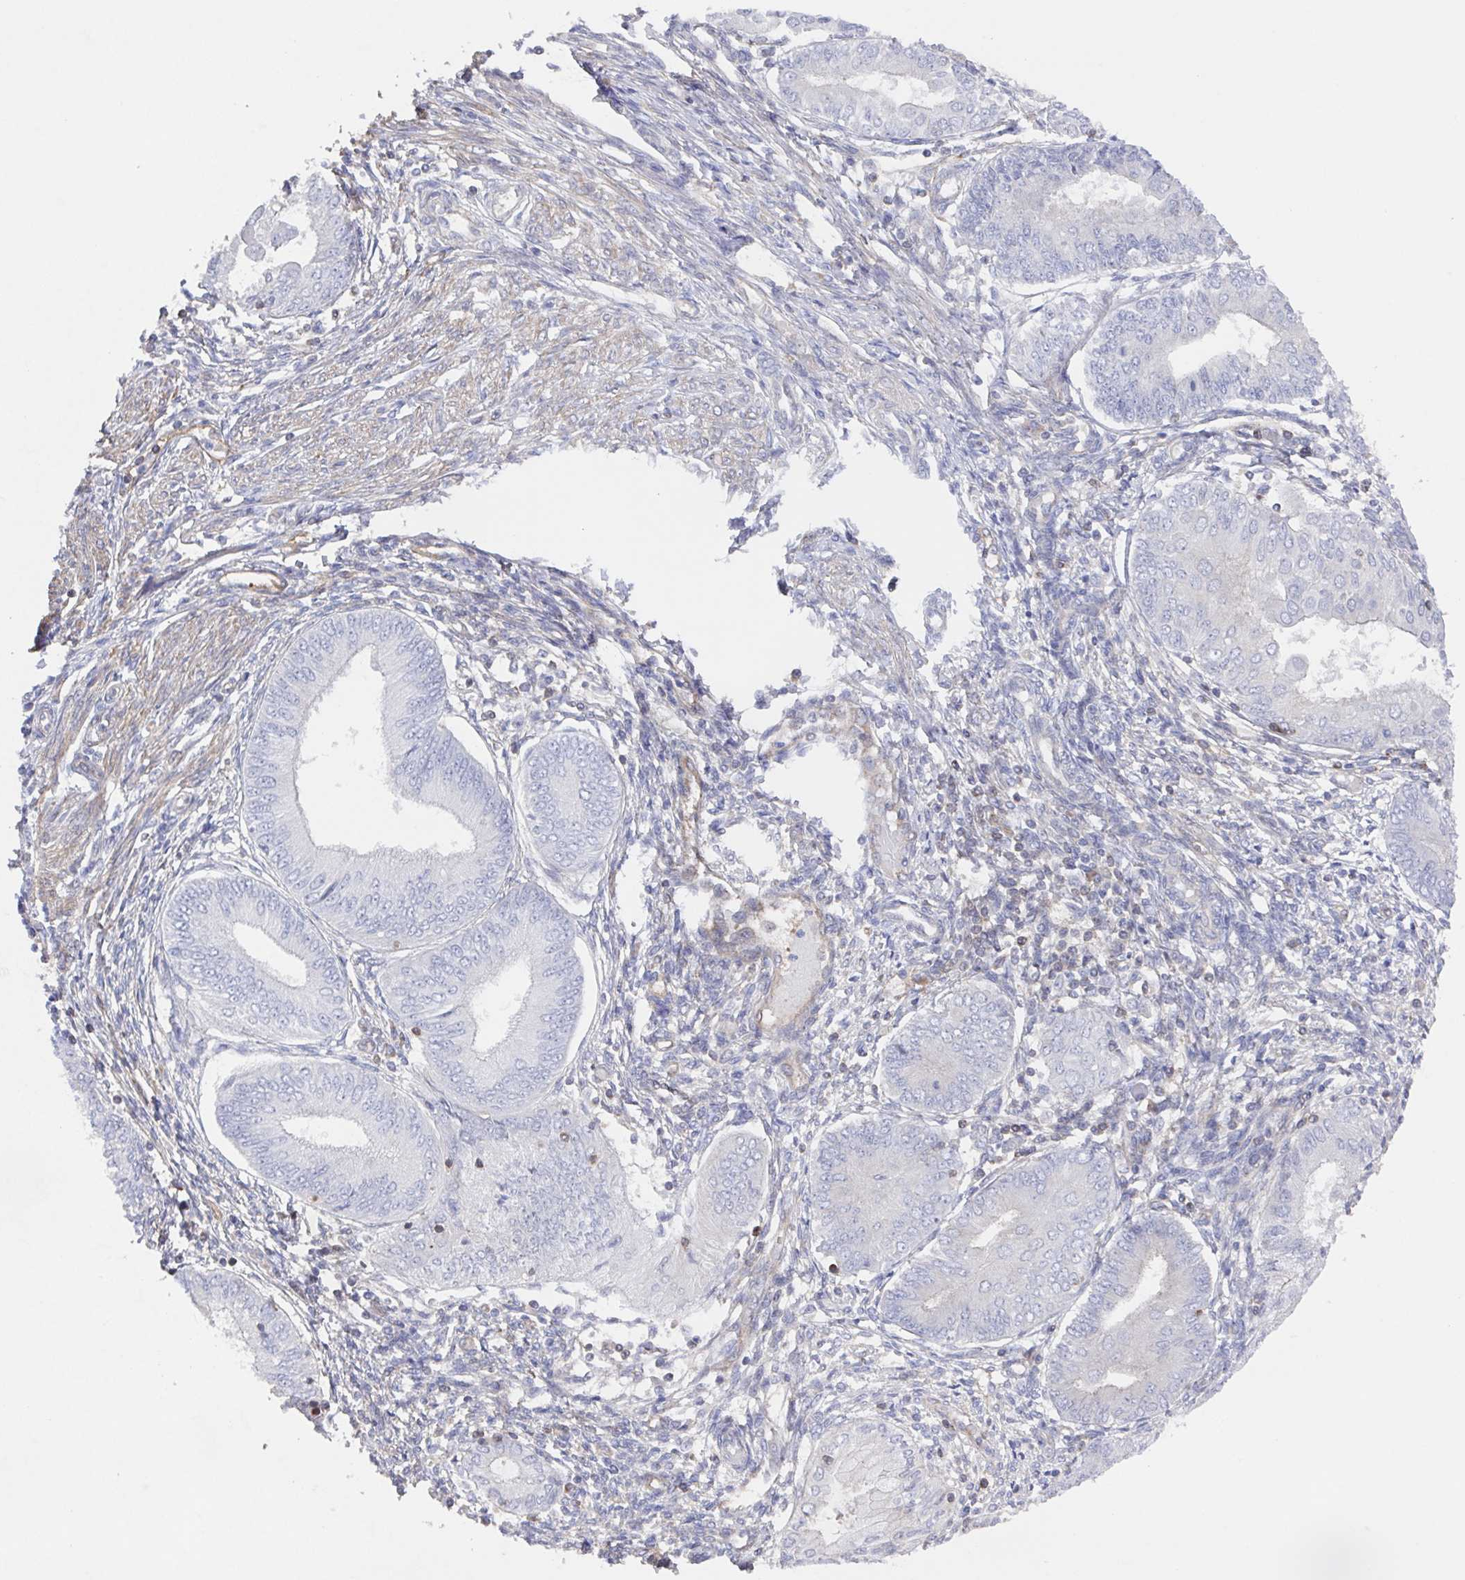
{"staining": {"intensity": "negative", "quantity": "none", "location": "none"}, "tissue": "endometrial cancer", "cell_type": "Tumor cells", "image_type": "cancer", "snomed": [{"axis": "morphology", "description": "Adenocarcinoma, NOS"}, {"axis": "topography", "description": "Endometrium"}], "caption": "IHC image of human adenocarcinoma (endometrial) stained for a protein (brown), which demonstrates no staining in tumor cells. Nuclei are stained in blue.", "gene": "AGFG2", "patient": {"sex": "female", "age": 68}}